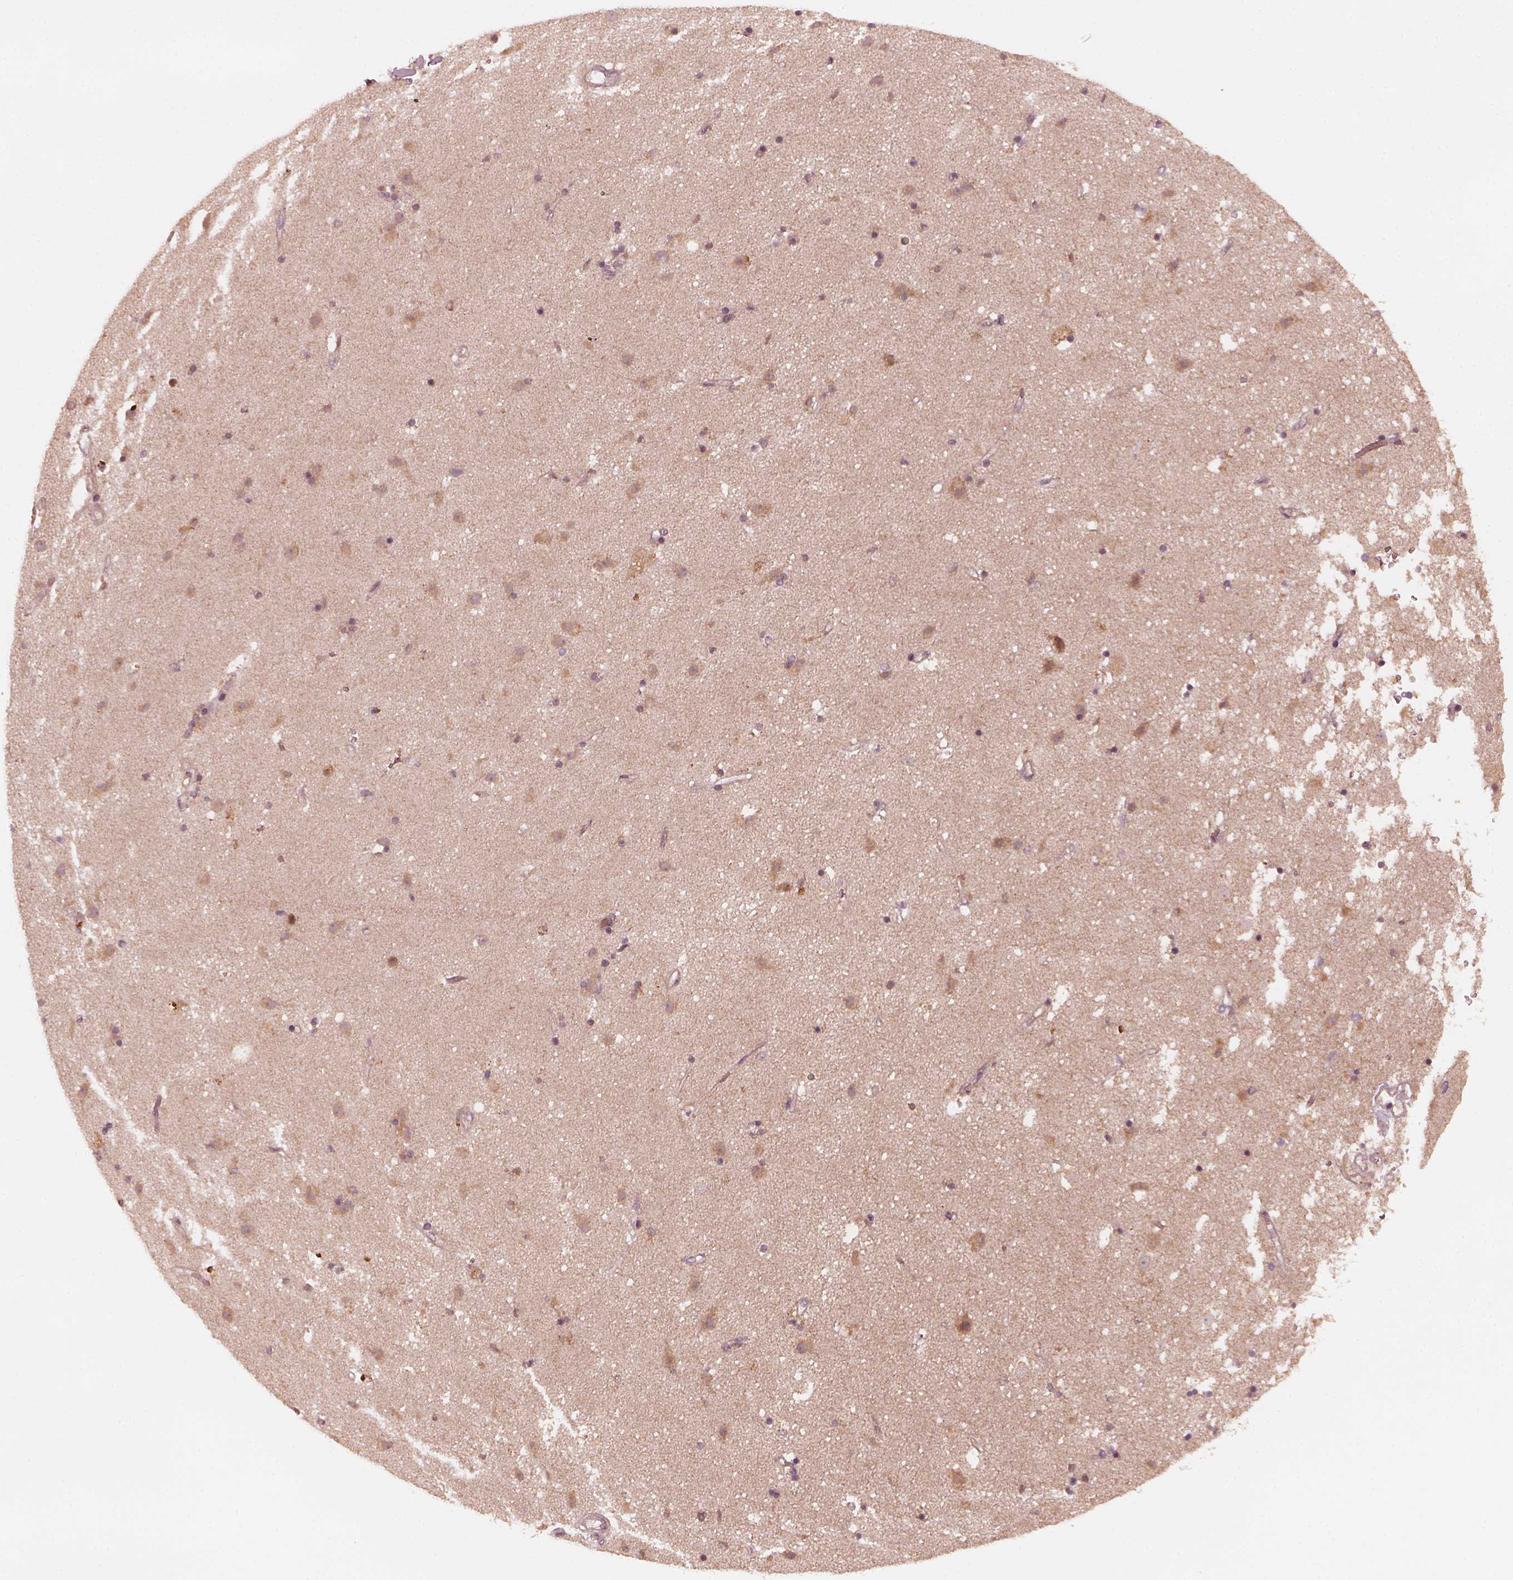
{"staining": {"intensity": "weak", "quantity": "<25%", "location": "cytoplasmic/membranous"}, "tissue": "caudate", "cell_type": "Glial cells", "image_type": "normal", "snomed": [{"axis": "morphology", "description": "Normal tissue, NOS"}, {"axis": "topography", "description": "Lateral ventricle wall"}], "caption": "This is an IHC micrograph of benign caudate. There is no positivity in glial cells.", "gene": "FAF2", "patient": {"sex": "female", "age": 71}}